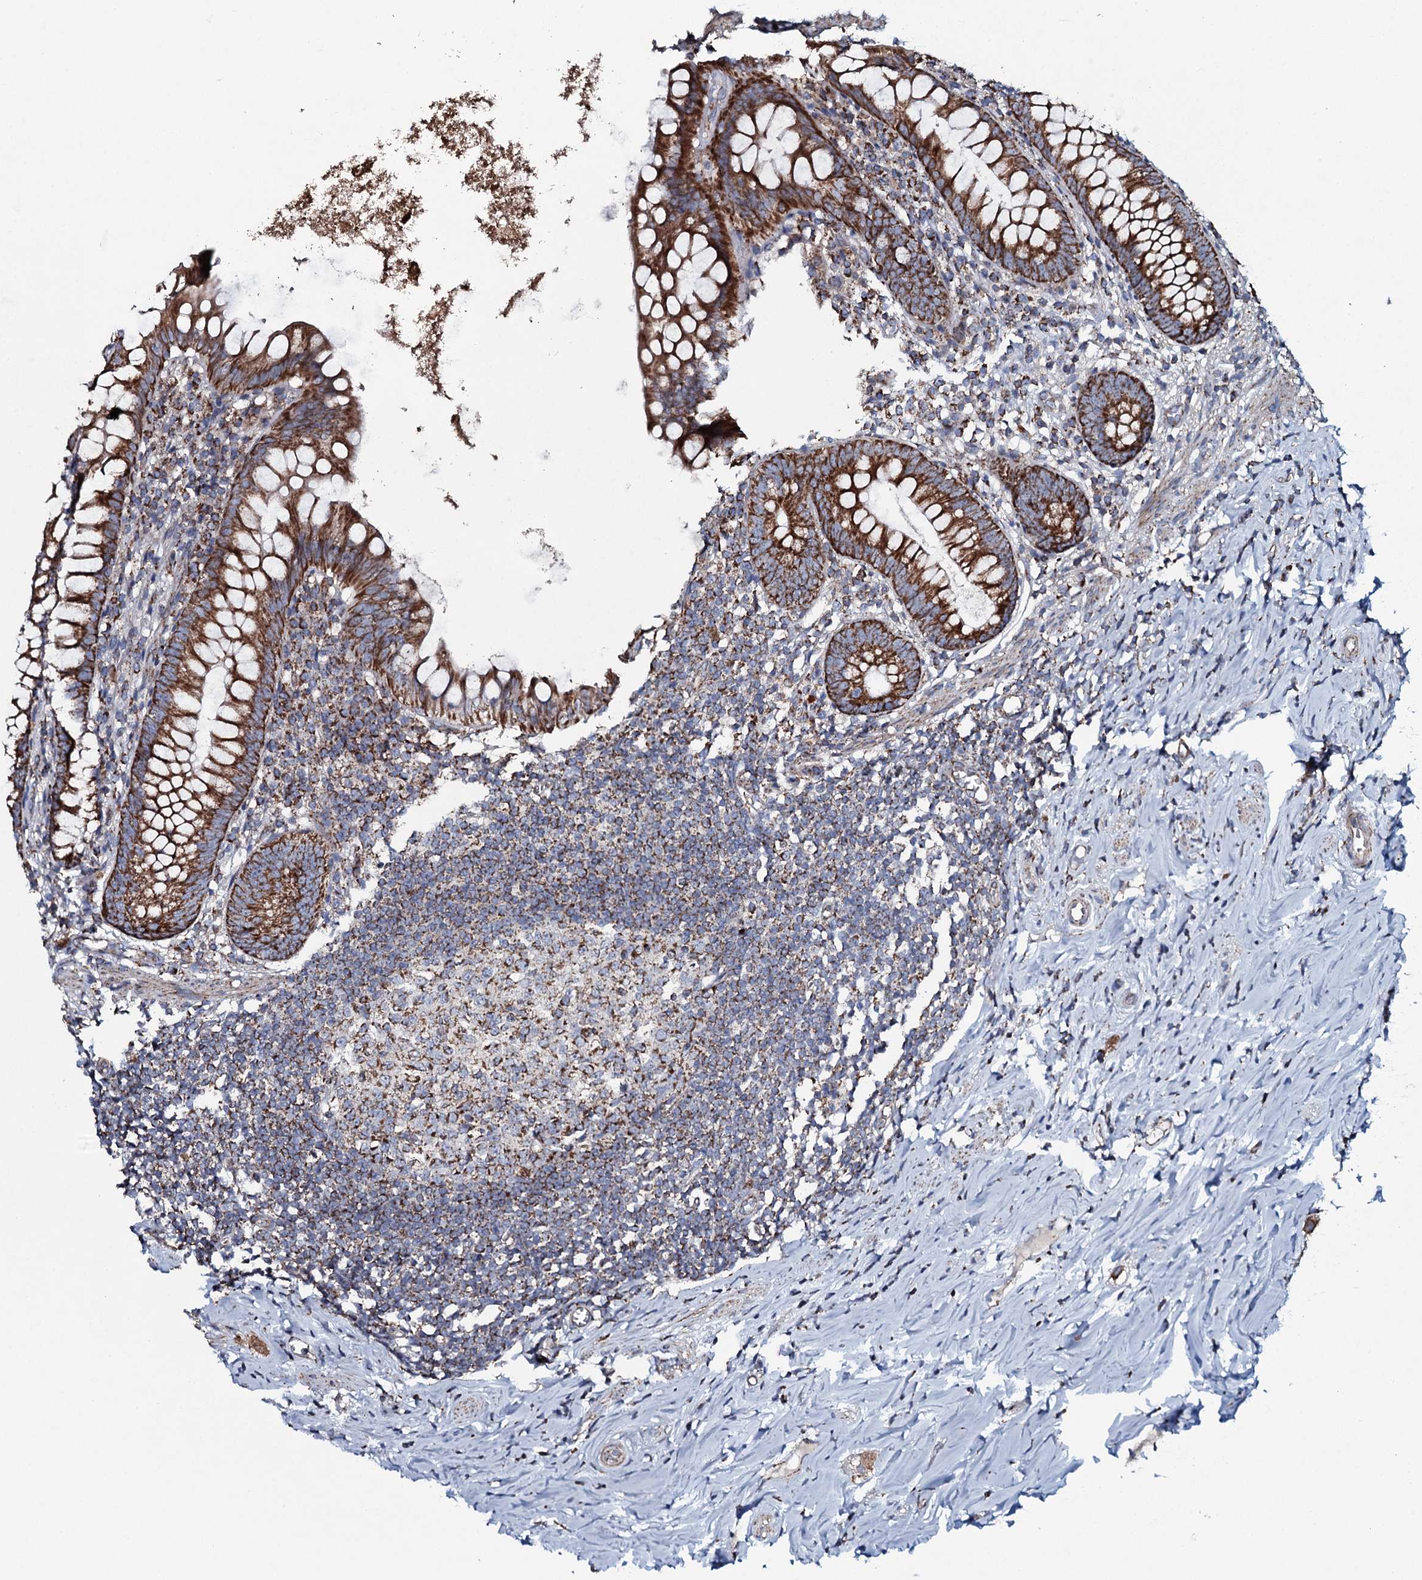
{"staining": {"intensity": "strong", "quantity": ">75%", "location": "cytoplasmic/membranous"}, "tissue": "appendix", "cell_type": "Glandular cells", "image_type": "normal", "snomed": [{"axis": "morphology", "description": "Normal tissue, NOS"}, {"axis": "topography", "description": "Appendix"}], "caption": "The immunohistochemical stain highlights strong cytoplasmic/membranous expression in glandular cells of benign appendix. (DAB = brown stain, brightfield microscopy at high magnification).", "gene": "EVC2", "patient": {"sex": "female", "age": 51}}